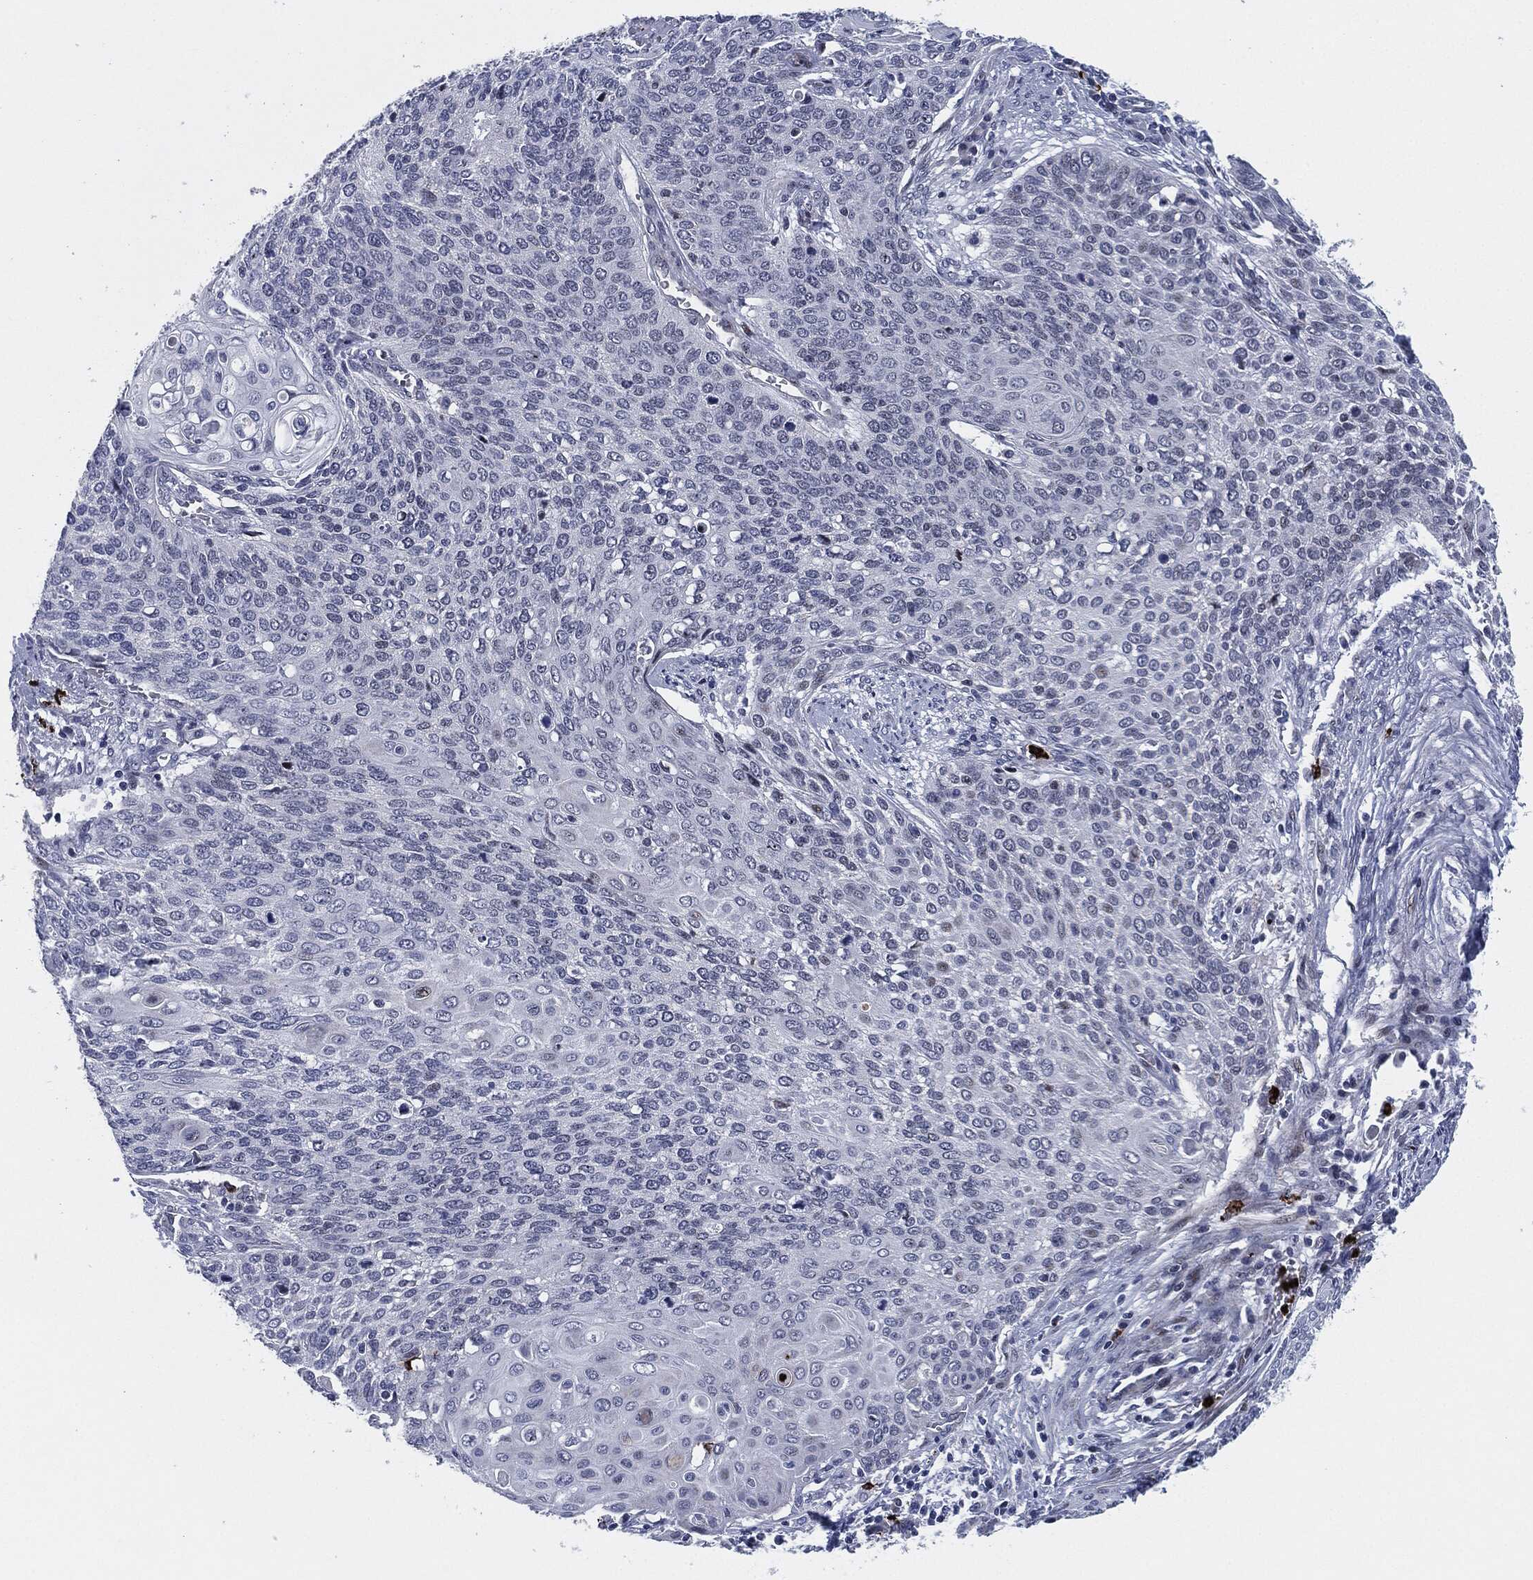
{"staining": {"intensity": "weak", "quantity": "<25%", "location": "nuclear"}, "tissue": "cervical cancer", "cell_type": "Tumor cells", "image_type": "cancer", "snomed": [{"axis": "morphology", "description": "Squamous cell carcinoma, NOS"}, {"axis": "topography", "description": "Cervix"}], "caption": "A photomicrograph of squamous cell carcinoma (cervical) stained for a protein demonstrates no brown staining in tumor cells.", "gene": "MPO", "patient": {"sex": "female", "age": 39}}